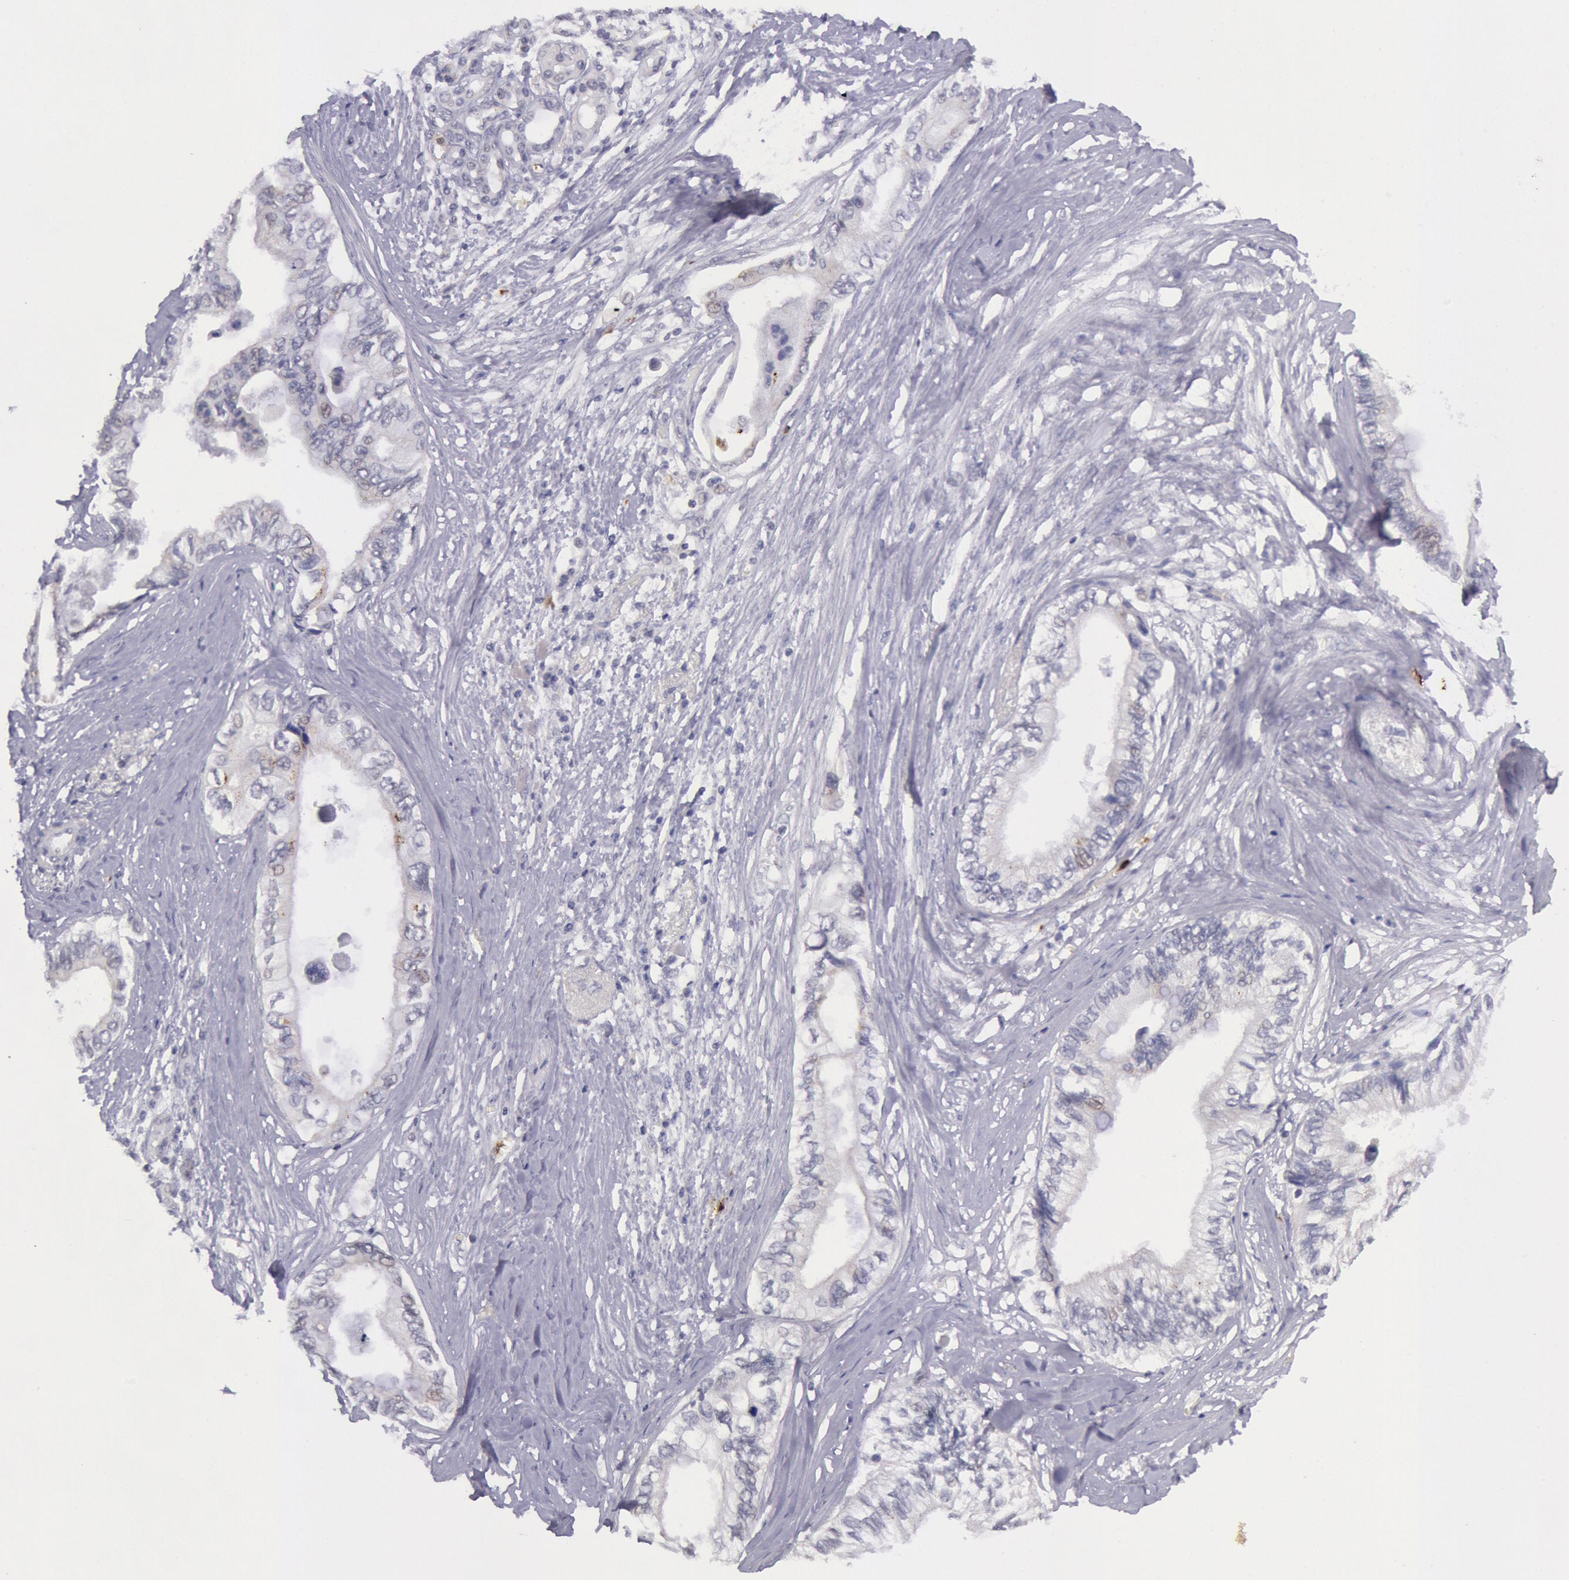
{"staining": {"intensity": "negative", "quantity": "none", "location": "none"}, "tissue": "pancreatic cancer", "cell_type": "Tumor cells", "image_type": "cancer", "snomed": [{"axis": "morphology", "description": "Adenocarcinoma, NOS"}, {"axis": "topography", "description": "Pancreas"}], "caption": "This photomicrograph is of pancreatic cancer (adenocarcinoma) stained with immunohistochemistry (IHC) to label a protein in brown with the nuclei are counter-stained blue. There is no expression in tumor cells. The staining is performed using DAB brown chromogen with nuclei counter-stained in using hematoxylin.", "gene": "KDM6A", "patient": {"sex": "female", "age": 66}}